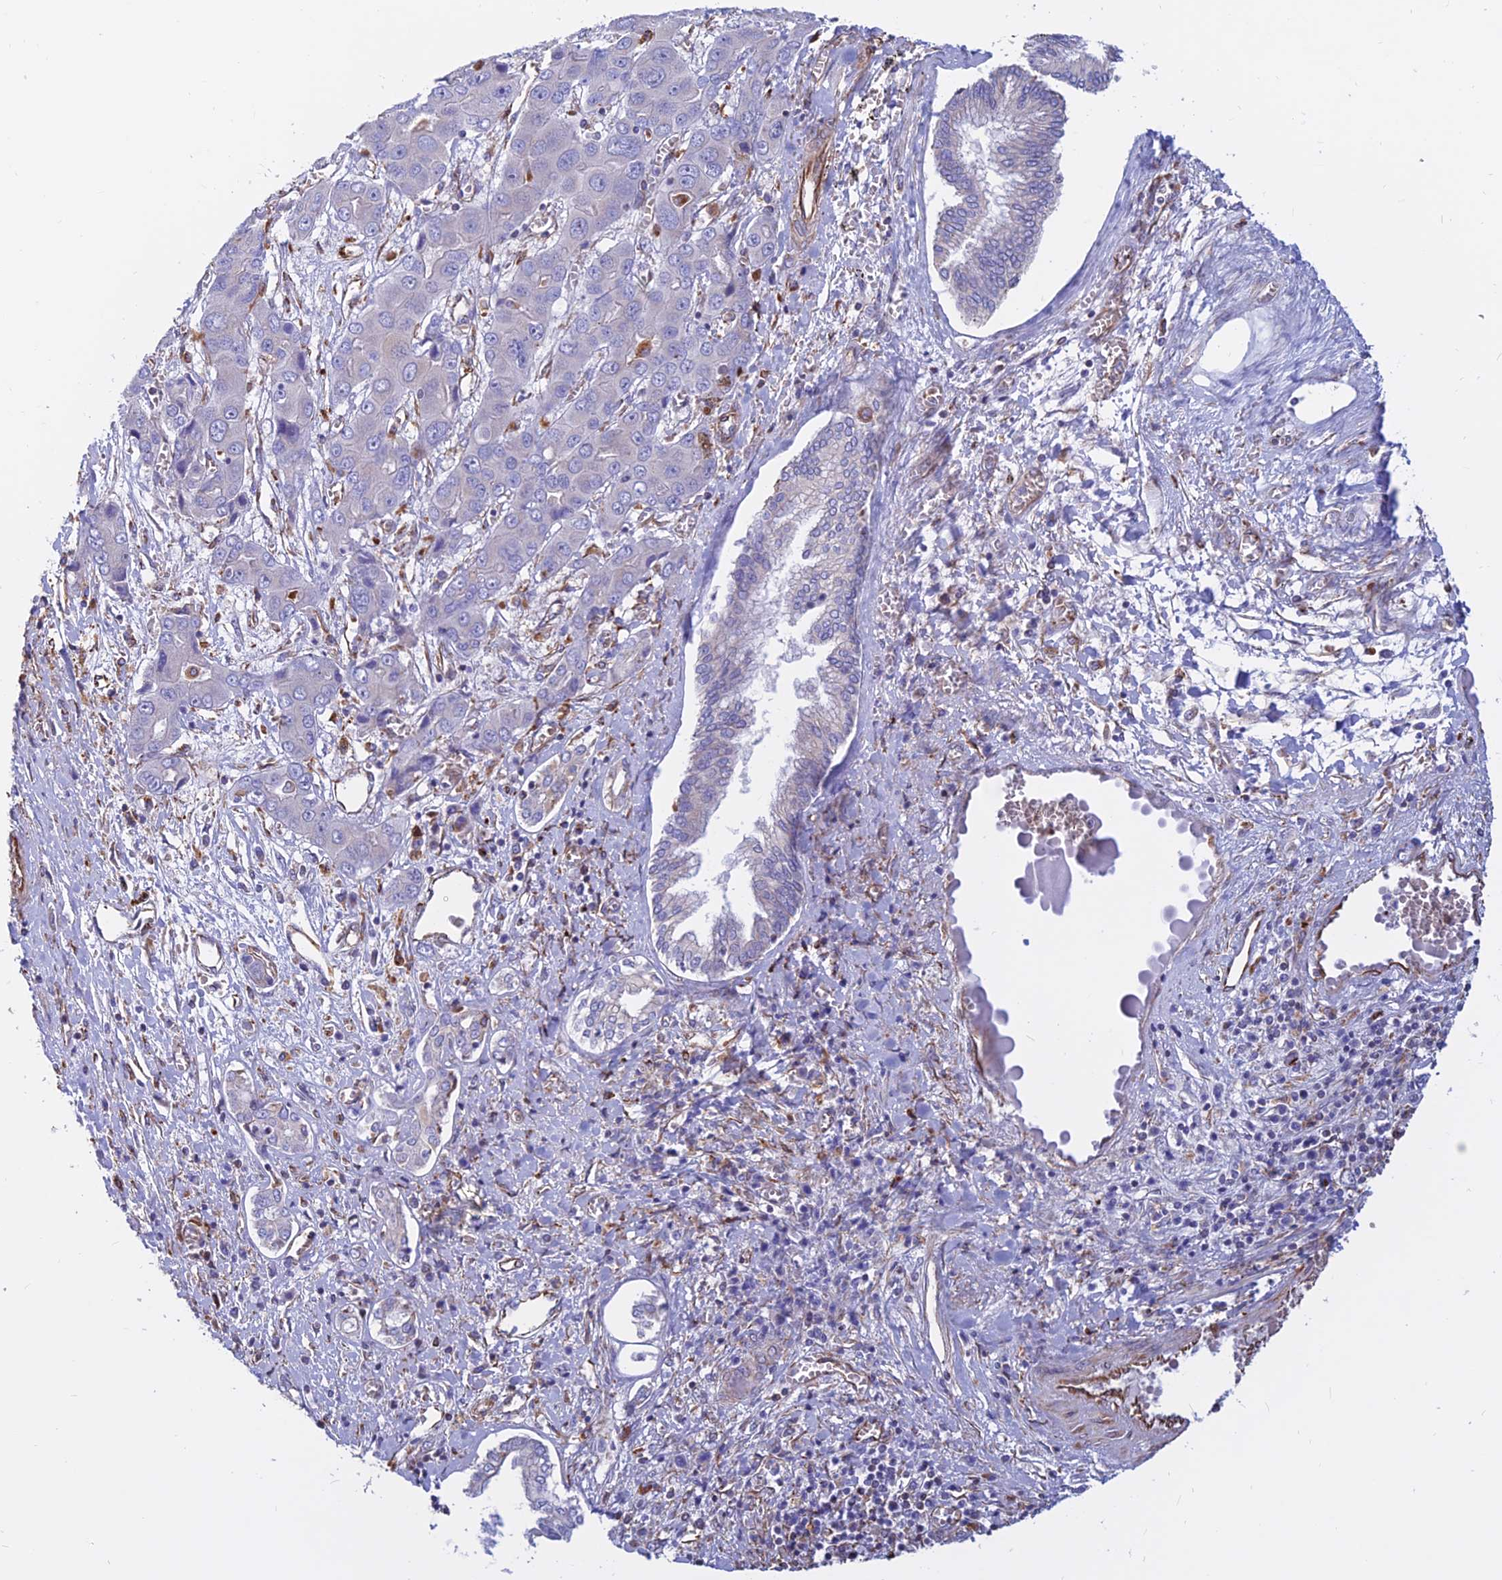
{"staining": {"intensity": "negative", "quantity": "none", "location": "none"}, "tissue": "liver cancer", "cell_type": "Tumor cells", "image_type": "cancer", "snomed": [{"axis": "morphology", "description": "Cholangiocarcinoma"}, {"axis": "topography", "description": "Liver"}], "caption": "Immunohistochemistry (IHC) of human liver cancer (cholangiocarcinoma) displays no expression in tumor cells. (DAB IHC, high magnification).", "gene": "CDK18", "patient": {"sex": "male", "age": 67}}